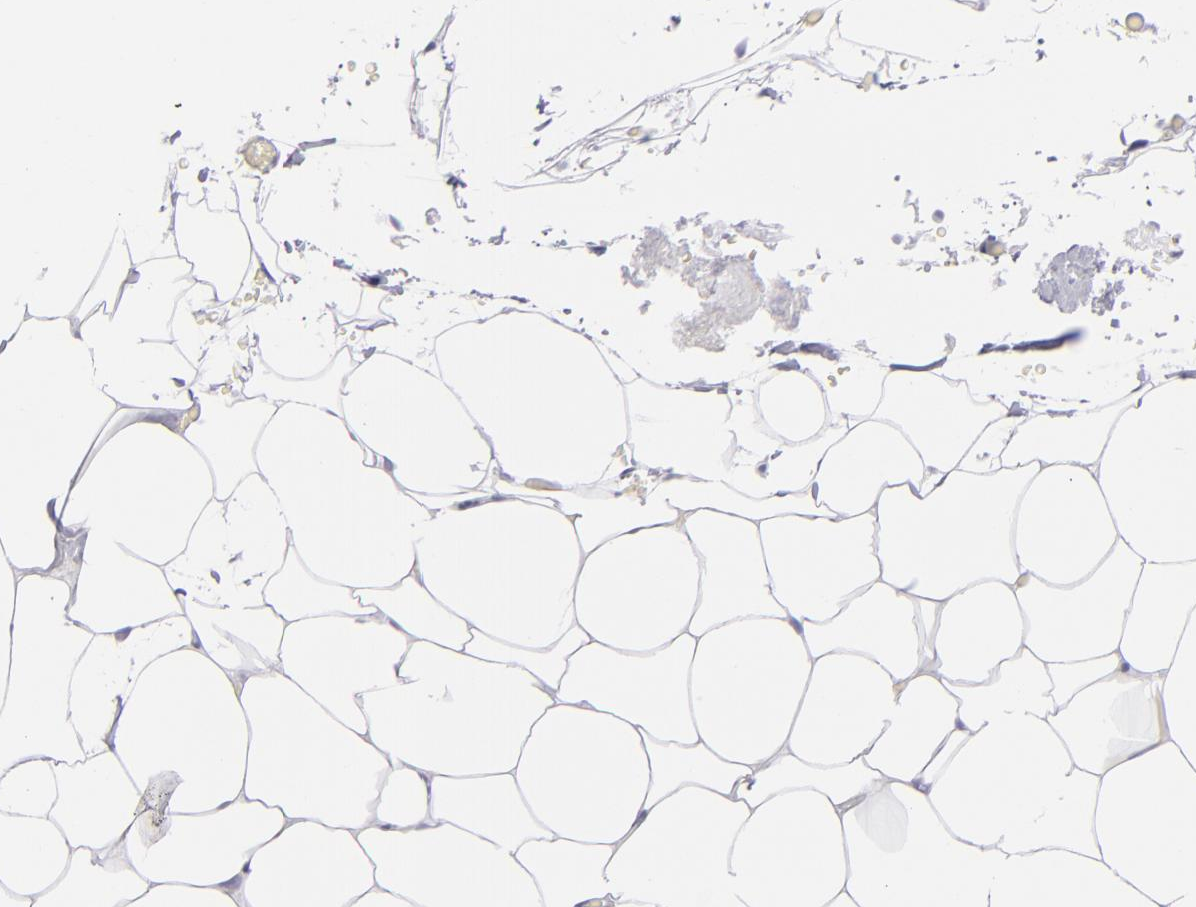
{"staining": {"intensity": "negative", "quantity": "none", "location": "none"}, "tissue": "adrenal gland", "cell_type": "Glandular cells", "image_type": "normal", "snomed": [{"axis": "morphology", "description": "Normal tissue, NOS"}, {"axis": "topography", "description": "Adrenal gland"}], "caption": "Histopathology image shows no protein expression in glandular cells of benign adrenal gland. (DAB immunohistochemistry visualized using brightfield microscopy, high magnification).", "gene": "VIL1", "patient": {"sex": "male", "age": 35}}